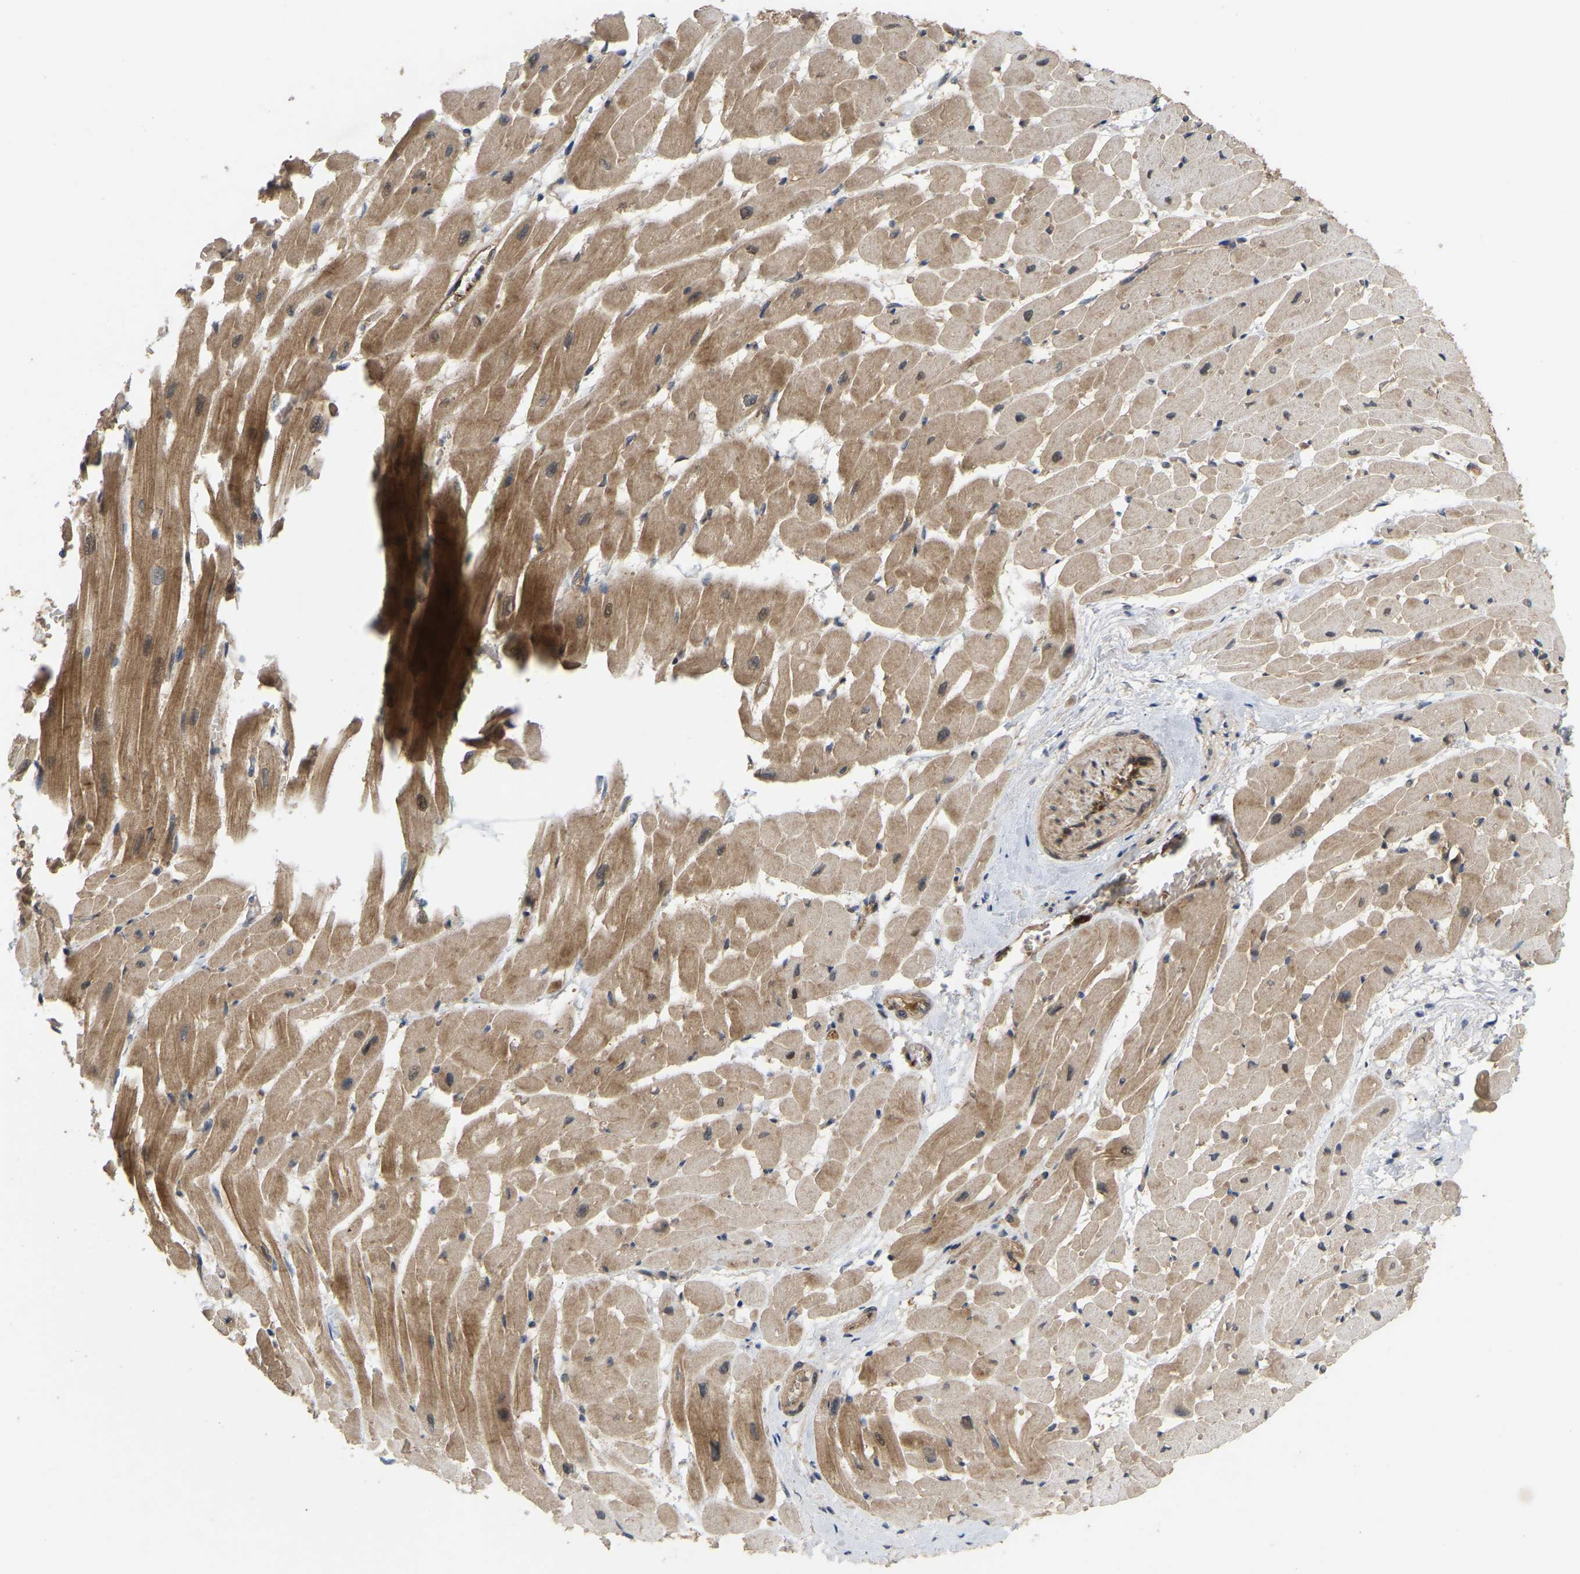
{"staining": {"intensity": "moderate", "quantity": ">75%", "location": "cytoplasmic/membranous"}, "tissue": "heart muscle", "cell_type": "Cardiomyocytes", "image_type": "normal", "snomed": [{"axis": "morphology", "description": "Normal tissue, NOS"}, {"axis": "topography", "description": "Heart"}], "caption": "High-power microscopy captured an immunohistochemistry (IHC) micrograph of normal heart muscle, revealing moderate cytoplasmic/membranous expression in approximately >75% of cardiomyocytes.", "gene": "LIMK2", "patient": {"sex": "male", "age": 45}}